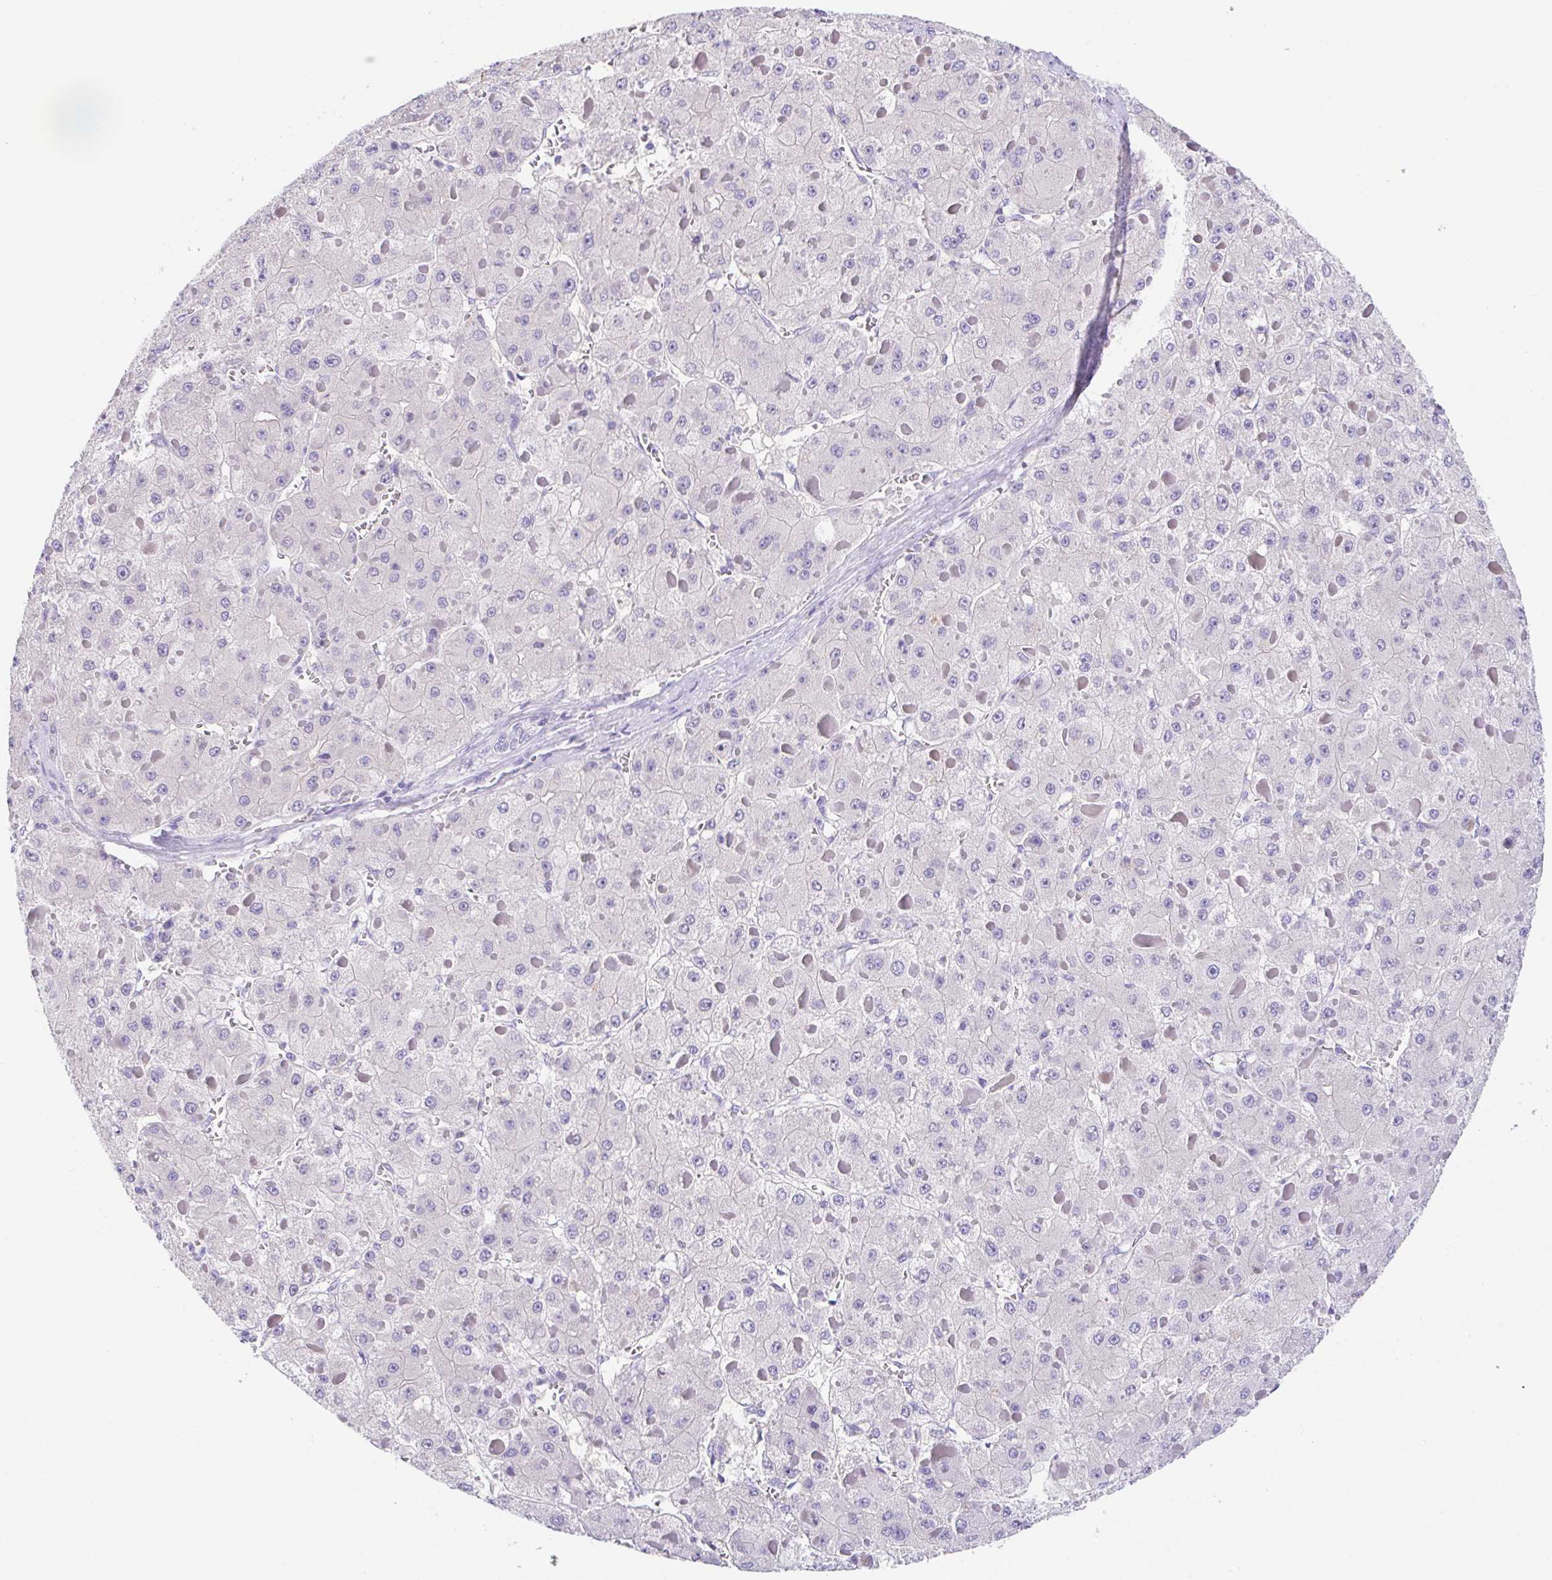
{"staining": {"intensity": "negative", "quantity": "none", "location": "none"}, "tissue": "liver cancer", "cell_type": "Tumor cells", "image_type": "cancer", "snomed": [{"axis": "morphology", "description": "Carcinoma, Hepatocellular, NOS"}, {"axis": "topography", "description": "Liver"}], "caption": "Immunohistochemical staining of hepatocellular carcinoma (liver) reveals no significant positivity in tumor cells.", "gene": "HACD4", "patient": {"sex": "female", "age": 73}}